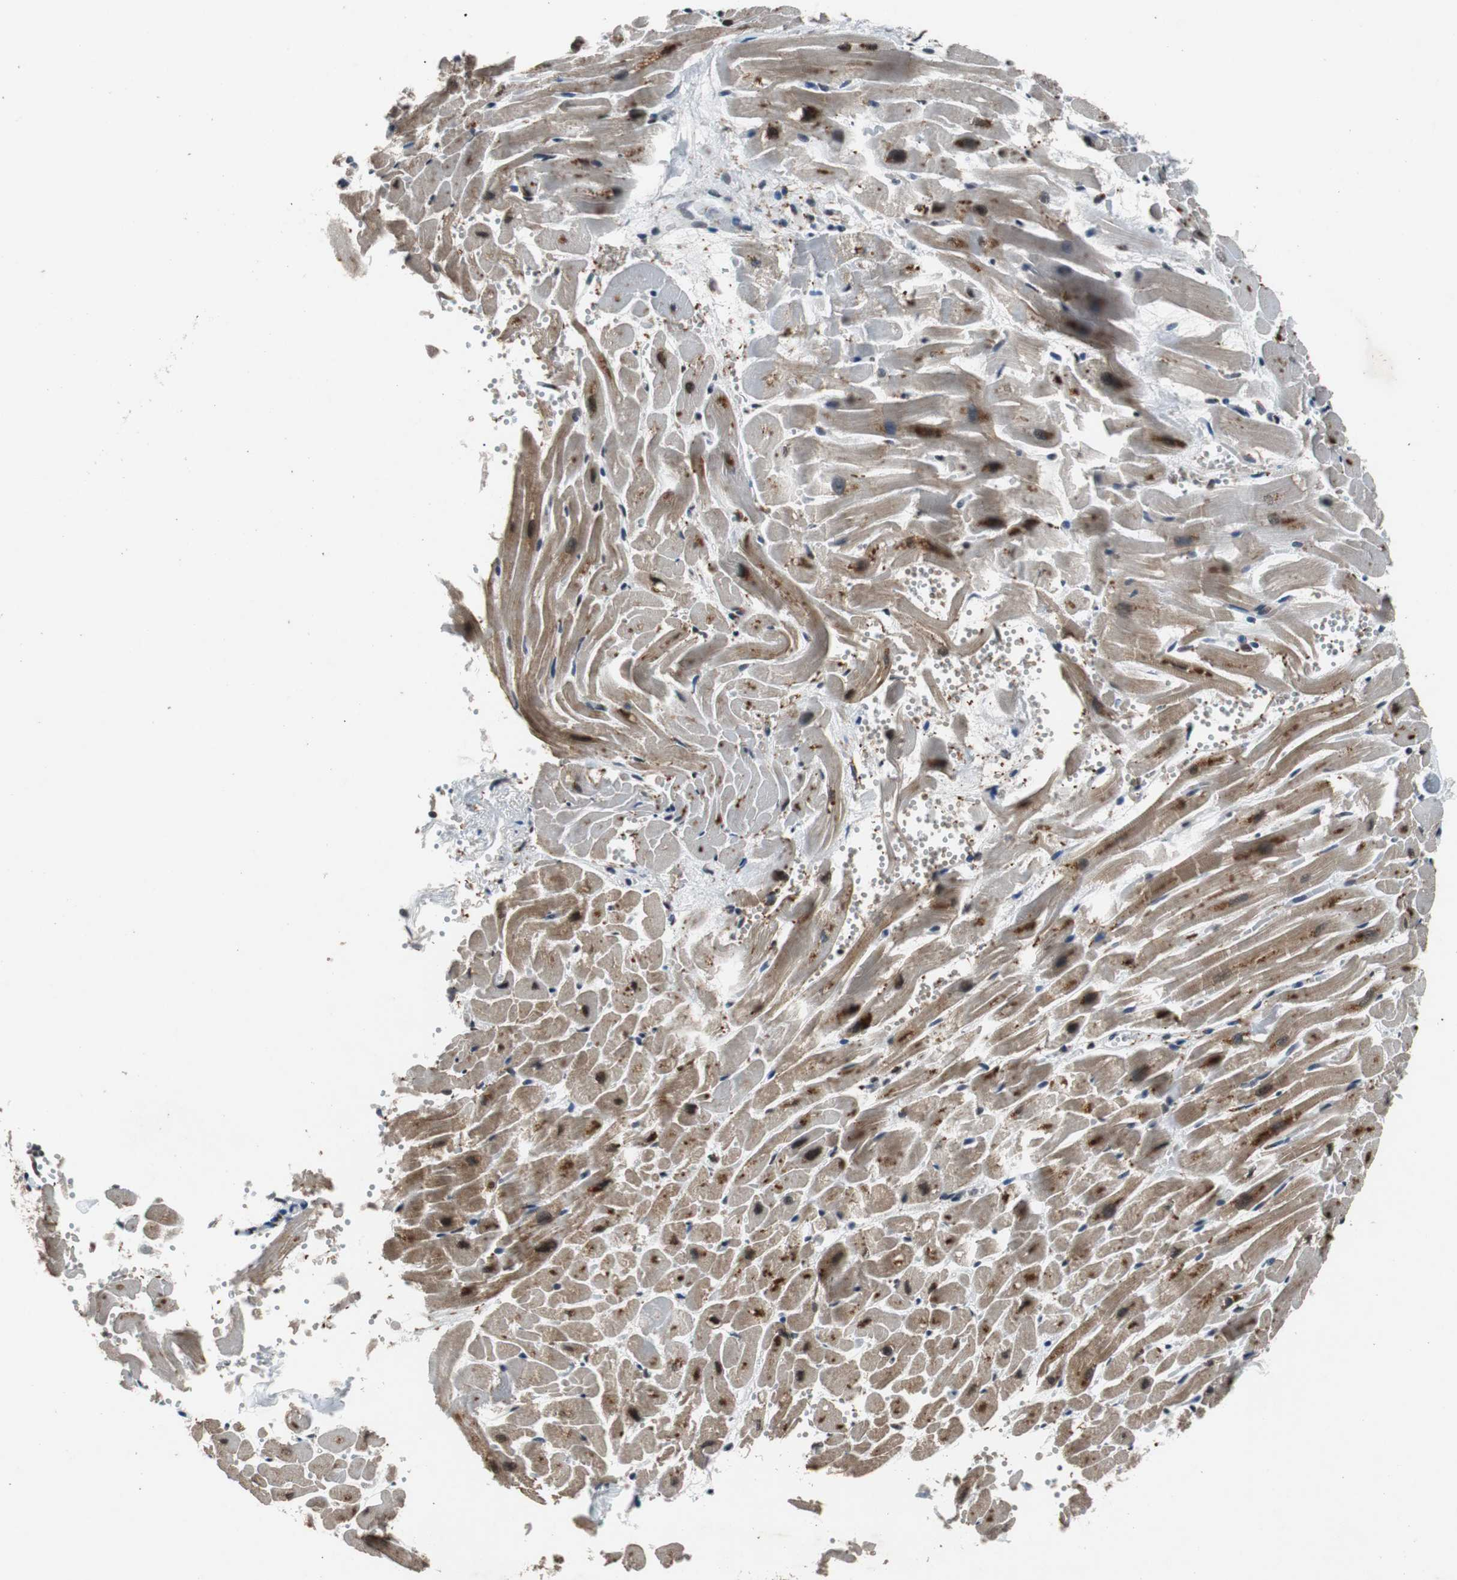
{"staining": {"intensity": "strong", "quantity": ">75%", "location": "nuclear"}, "tissue": "heart muscle", "cell_type": "Cardiomyocytes", "image_type": "normal", "snomed": [{"axis": "morphology", "description": "Normal tissue, NOS"}, {"axis": "topography", "description": "Heart"}], "caption": "Heart muscle stained with a brown dye exhibits strong nuclear positive staining in approximately >75% of cardiomyocytes.", "gene": "USP28", "patient": {"sex": "female", "age": 19}}